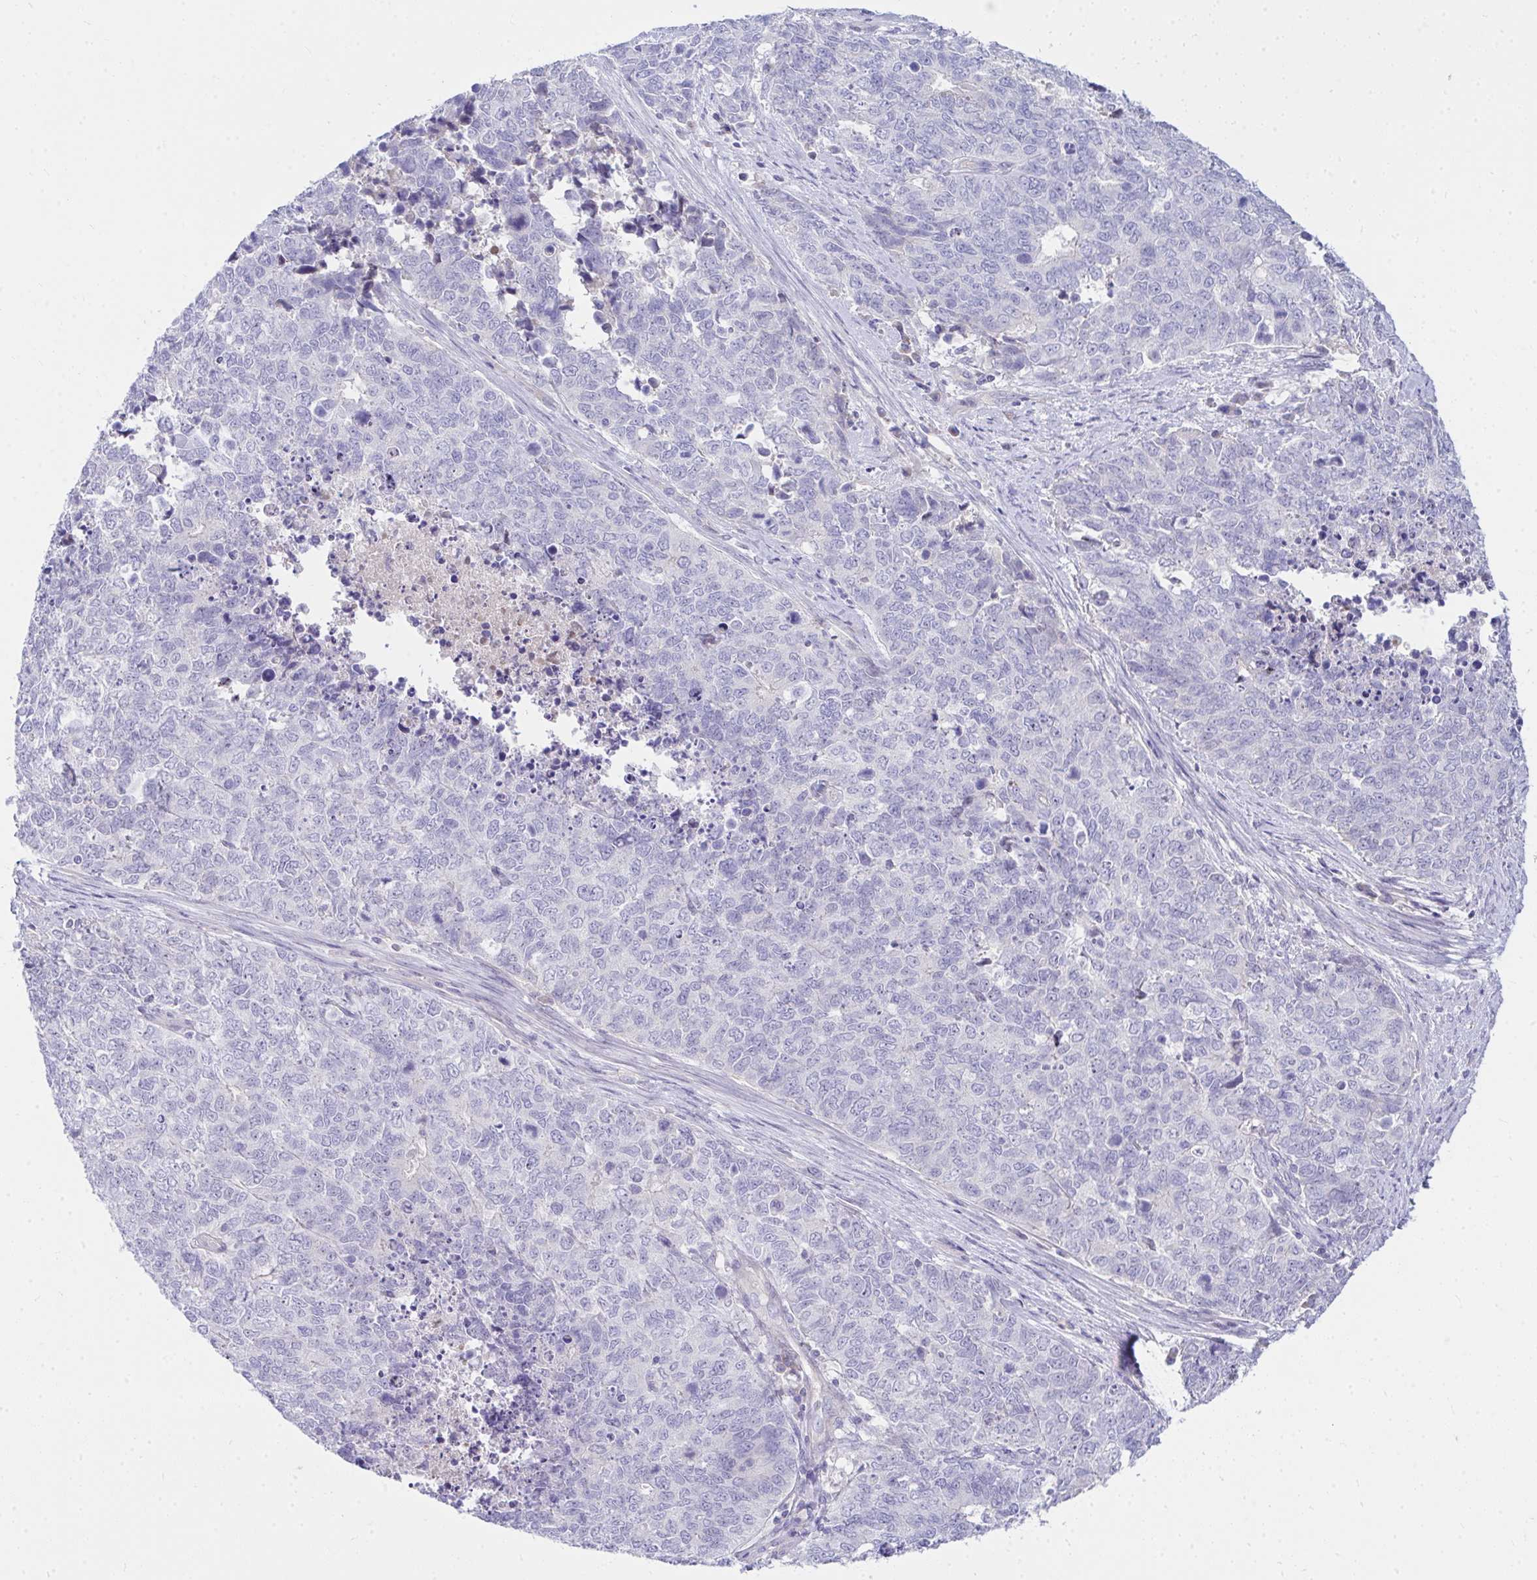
{"staining": {"intensity": "negative", "quantity": "none", "location": "none"}, "tissue": "cervical cancer", "cell_type": "Tumor cells", "image_type": "cancer", "snomed": [{"axis": "morphology", "description": "Adenocarcinoma, NOS"}, {"axis": "topography", "description": "Cervix"}], "caption": "Tumor cells are negative for brown protein staining in cervical cancer (adenocarcinoma).", "gene": "LRRC36", "patient": {"sex": "female", "age": 63}}